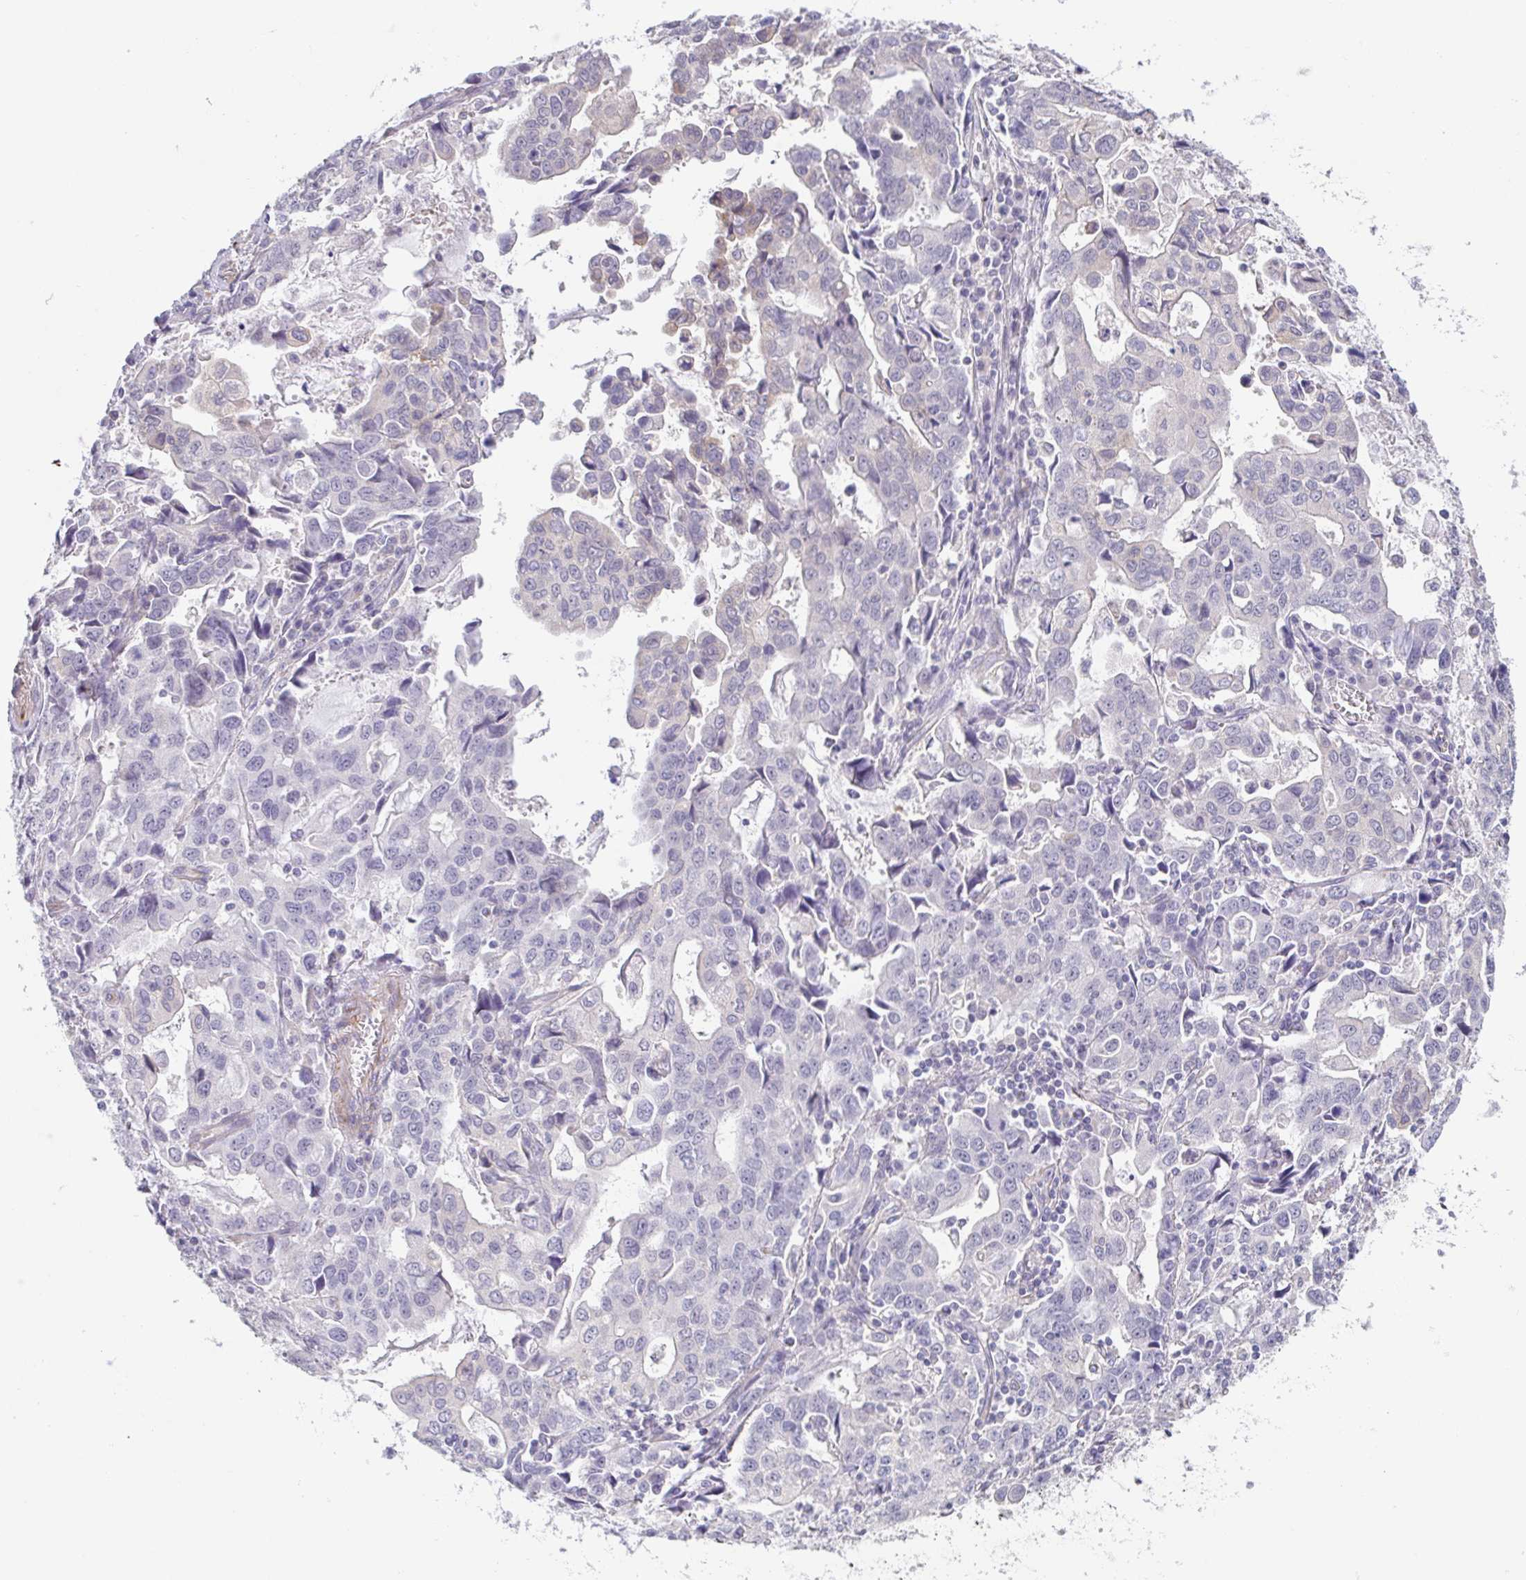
{"staining": {"intensity": "negative", "quantity": "none", "location": "none"}, "tissue": "stomach cancer", "cell_type": "Tumor cells", "image_type": "cancer", "snomed": [{"axis": "morphology", "description": "Adenocarcinoma, NOS"}, {"axis": "topography", "description": "Stomach, upper"}], "caption": "The immunohistochemistry image has no significant expression in tumor cells of stomach cancer tissue.", "gene": "COL17A1", "patient": {"sex": "male", "age": 85}}